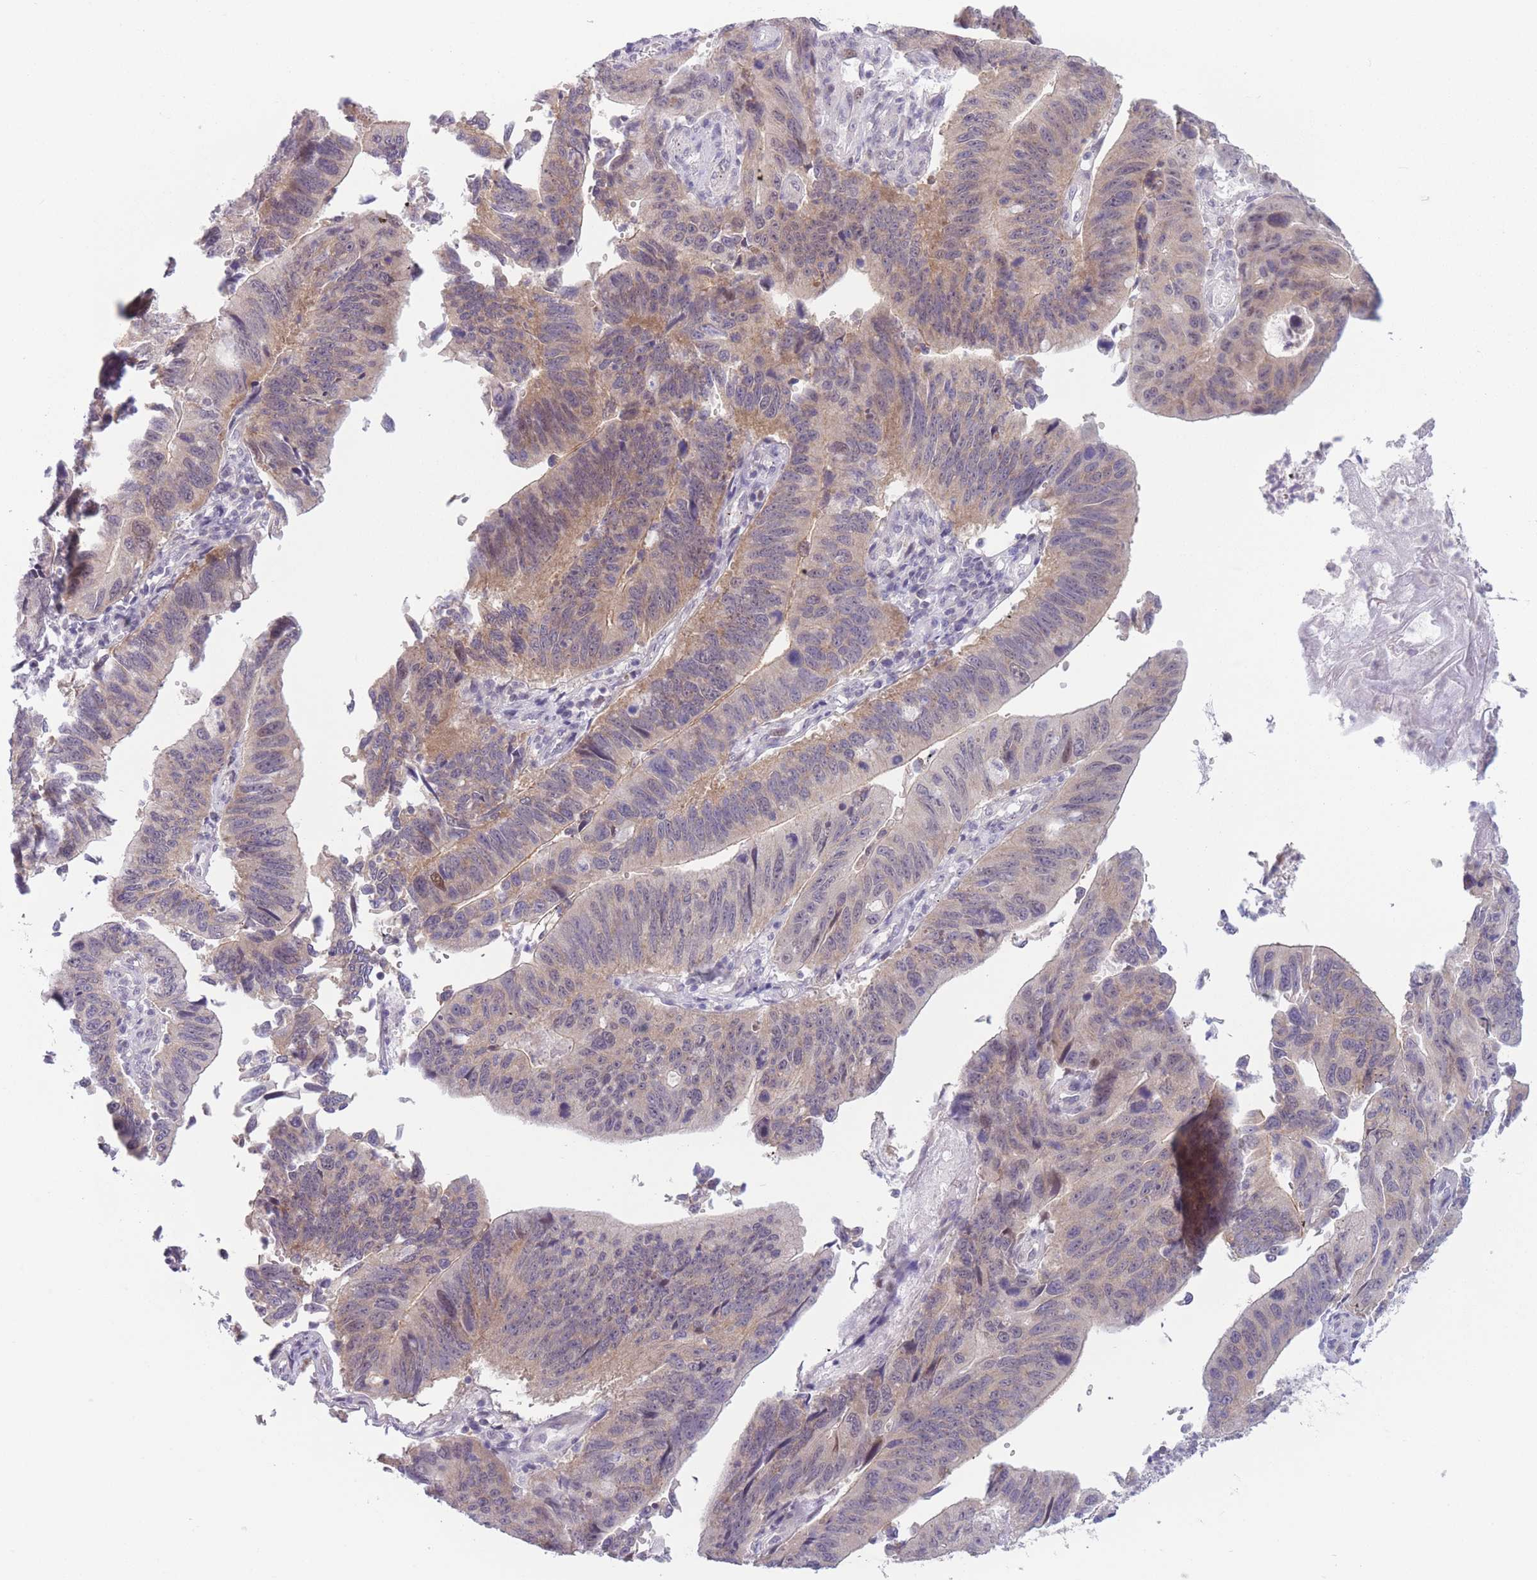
{"staining": {"intensity": "weak", "quantity": "25%-75%", "location": "cytoplasmic/membranous,nuclear"}, "tissue": "stomach cancer", "cell_type": "Tumor cells", "image_type": "cancer", "snomed": [{"axis": "morphology", "description": "Adenocarcinoma, NOS"}, {"axis": "topography", "description": "Stomach"}], "caption": "Stomach cancer (adenocarcinoma) tissue exhibits weak cytoplasmic/membranous and nuclear expression in approximately 25%-75% of tumor cells, visualized by immunohistochemistry. (brown staining indicates protein expression, while blue staining denotes nuclei).", "gene": "ZNF439", "patient": {"sex": "male", "age": 59}}